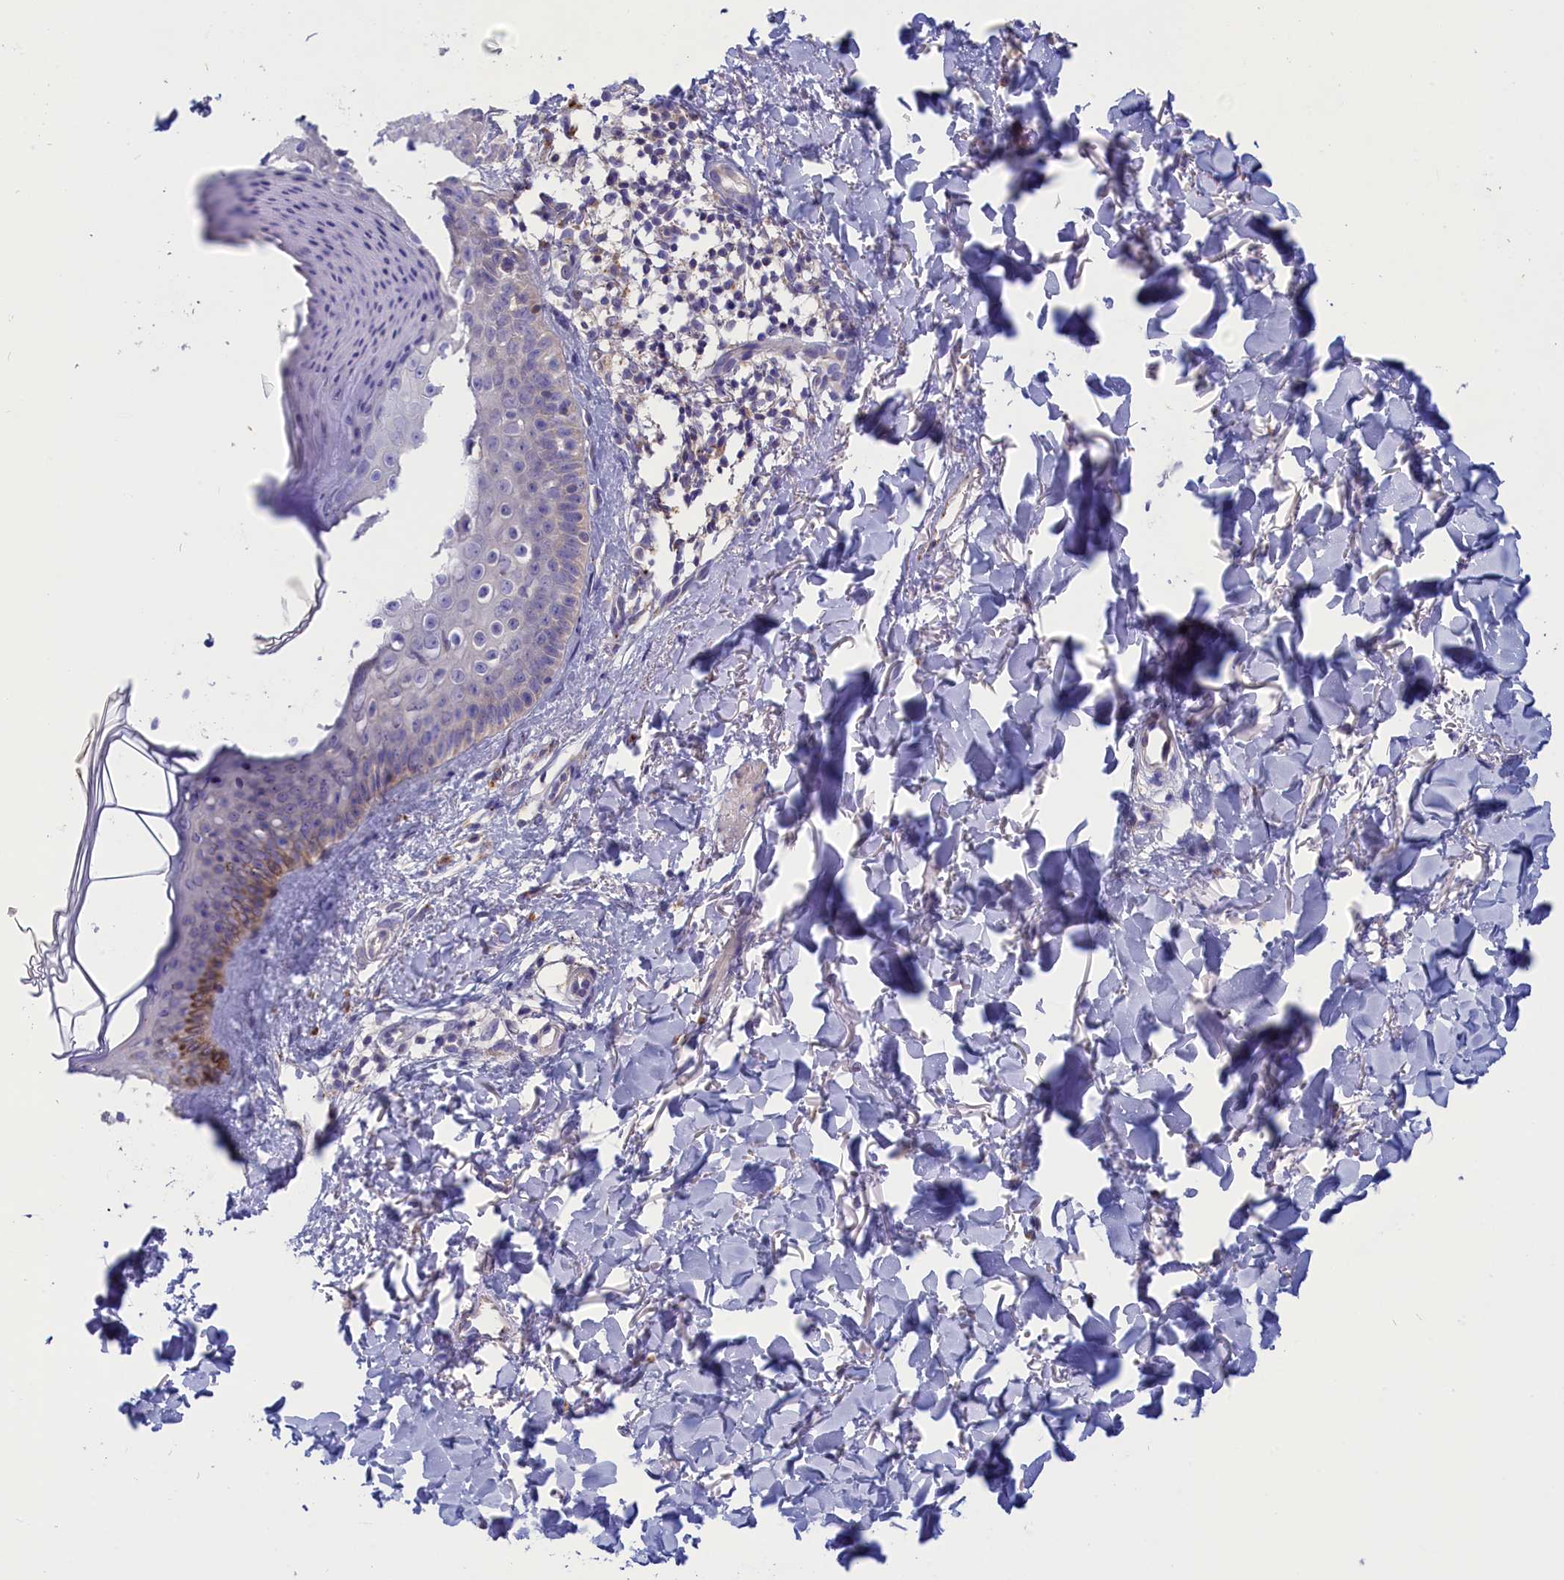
{"staining": {"intensity": "negative", "quantity": "none", "location": "none"}, "tissue": "skin", "cell_type": "Fibroblasts", "image_type": "normal", "snomed": [{"axis": "morphology", "description": "Normal tissue, NOS"}, {"axis": "topography", "description": "Skin"}], "caption": "High magnification brightfield microscopy of normal skin stained with DAB (3,3'-diaminobenzidine) (brown) and counterstained with hematoxylin (blue): fibroblasts show no significant expression.", "gene": "WDR6", "patient": {"sex": "female", "age": 58}}